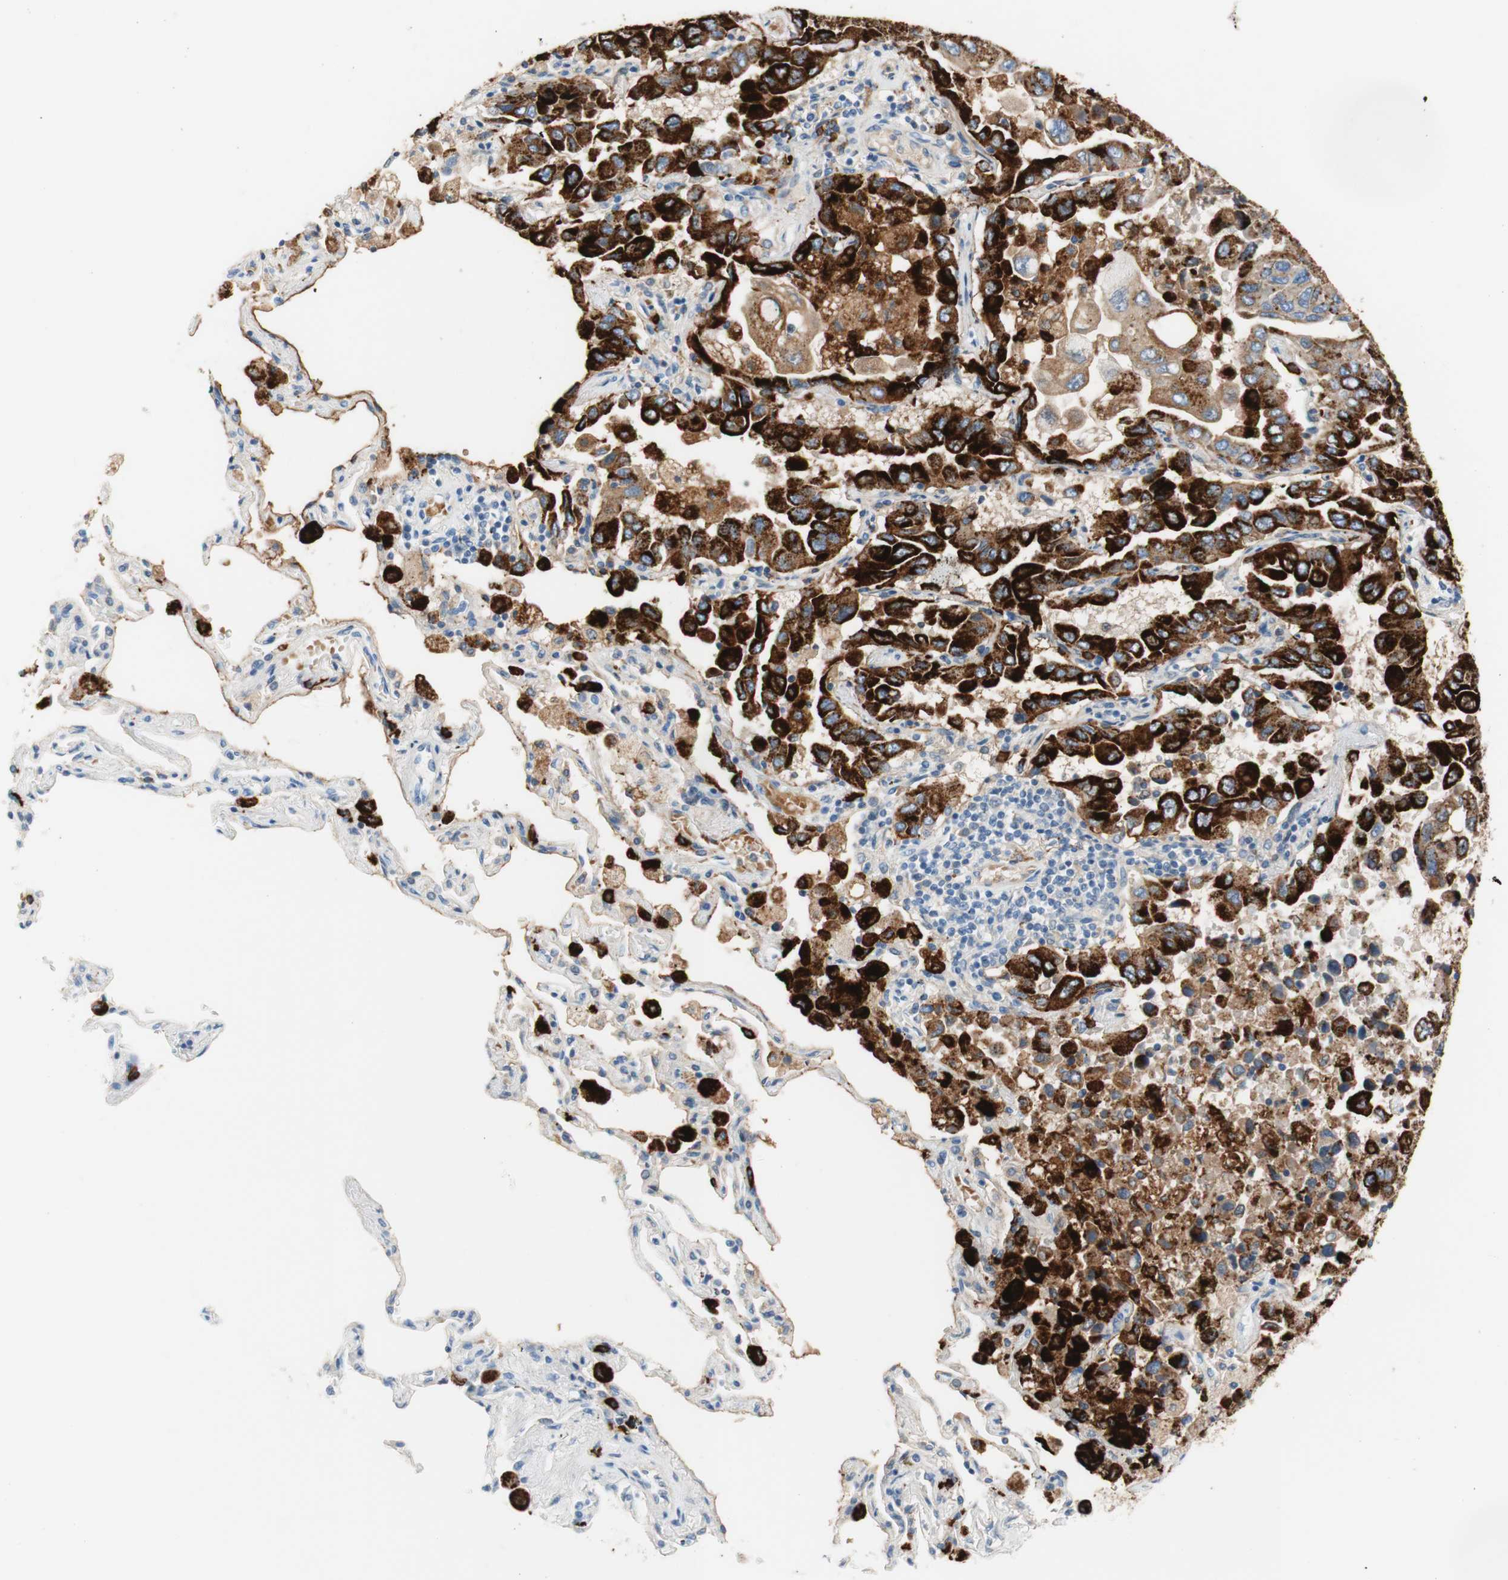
{"staining": {"intensity": "strong", "quantity": "25%-75%", "location": "cytoplasmic/membranous"}, "tissue": "lung cancer", "cell_type": "Tumor cells", "image_type": "cancer", "snomed": [{"axis": "morphology", "description": "Adenocarcinoma, NOS"}, {"axis": "topography", "description": "Lung"}], "caption": "Protein positivity by IHC shows strong cytoplasmic/membranous positivity in about 25%-75% of tumor cells in lung adenocarcinoma.", "gene": "CEACAM1", "patient": {"sex": "male", "age": 64}}